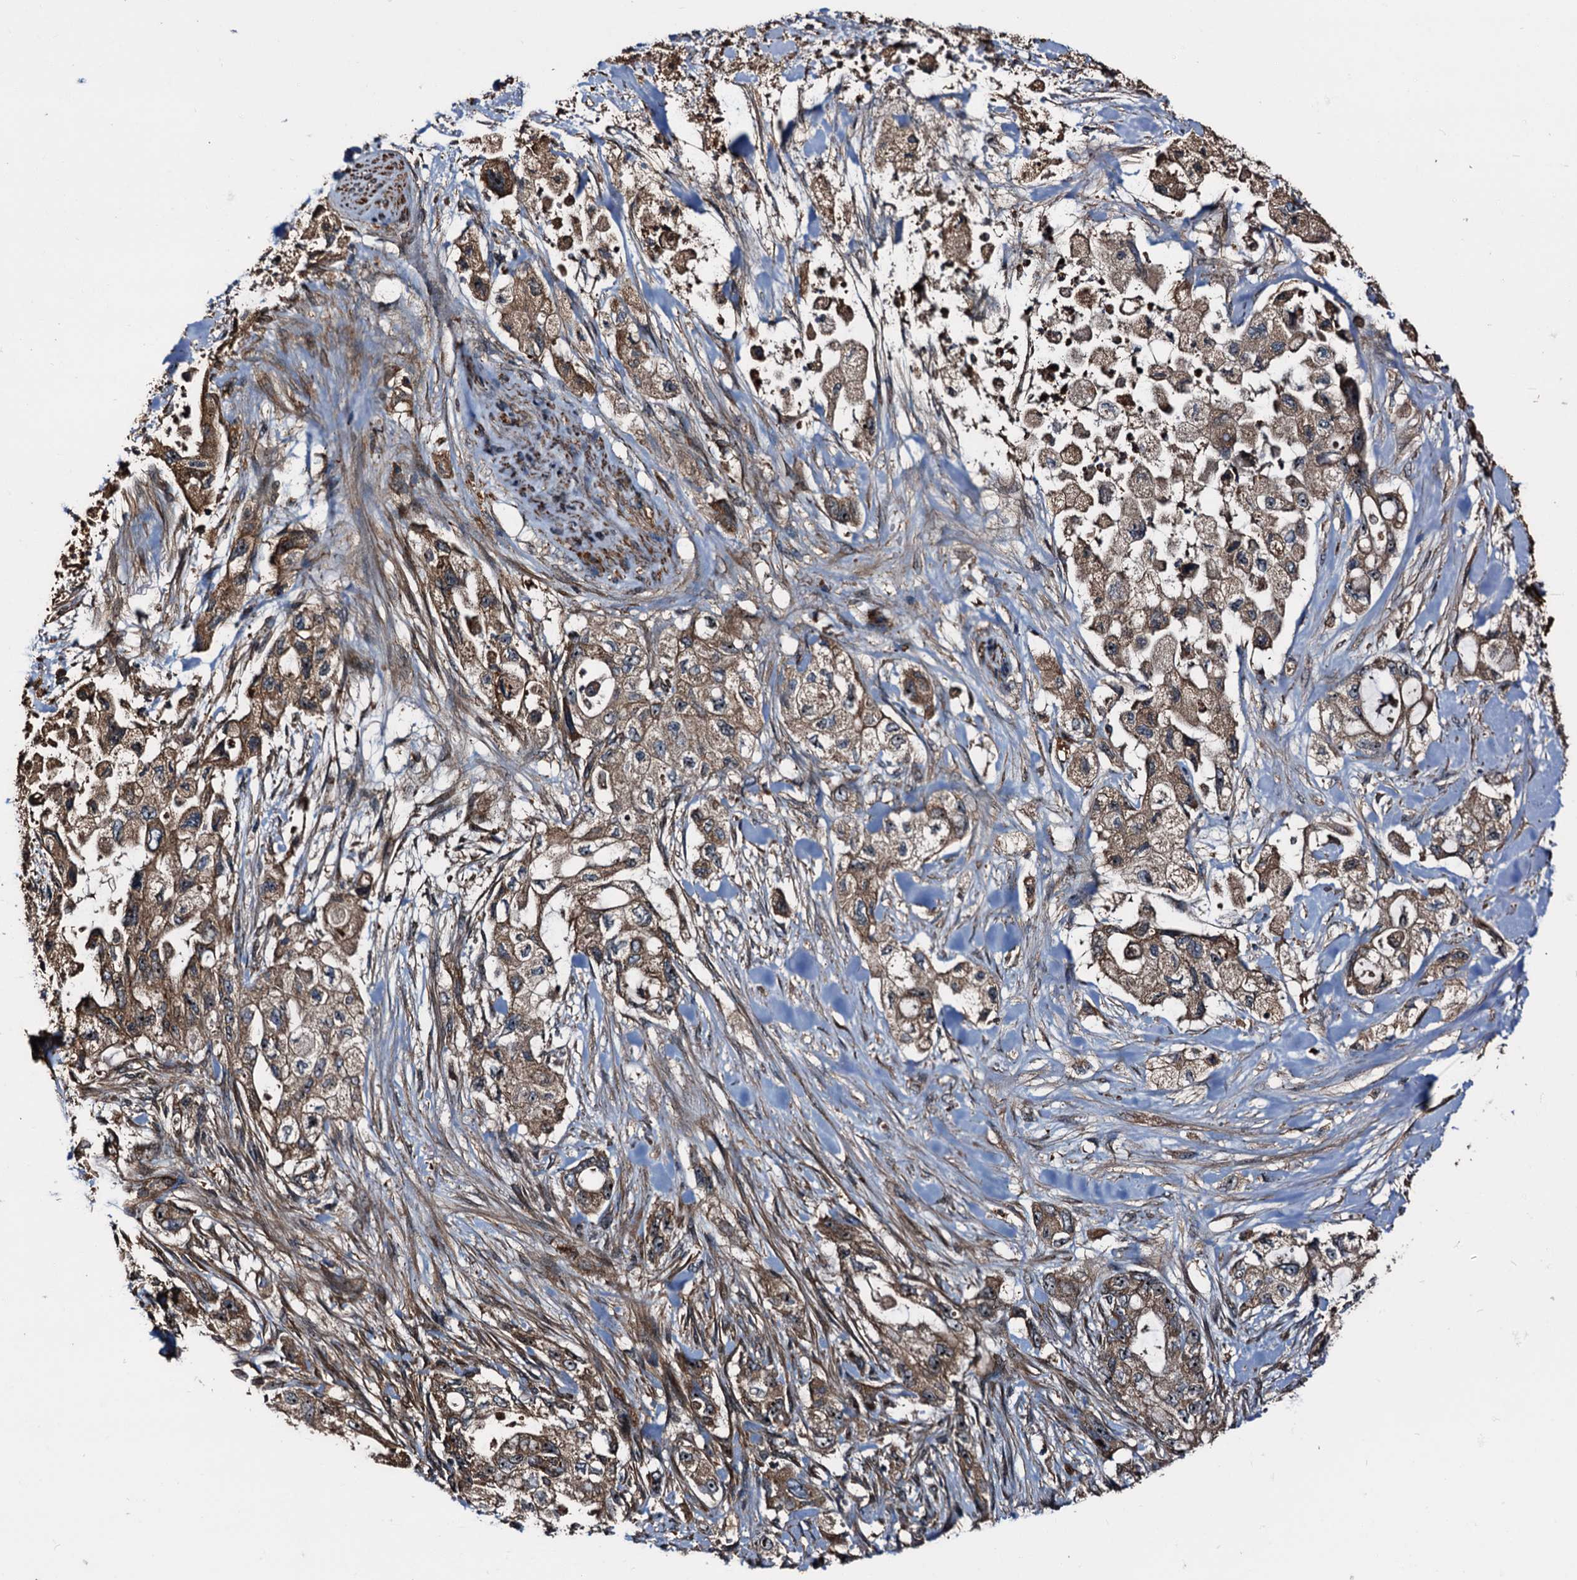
{"staining": {"intensity": "moderate", "quantity": ">75%", "location": "cytoplasmic/membranous"}, "tissue": "pancreatic cancer", "cell_type": "Tumor cells", "image_type": "cancer", "snomed": [{"axis": "morphology", "description": "Adenocarcinoma, NOS"}, {"axis": "topography", "description": "Pancreas"}], "caption": "A brown stain shows moderate cytoplasmic/membranous expression of a protein in pancreatic adenocarcinoma tumor cells.", "gene": "PEX5", "patient": {"sex": "female", "age": 73}}